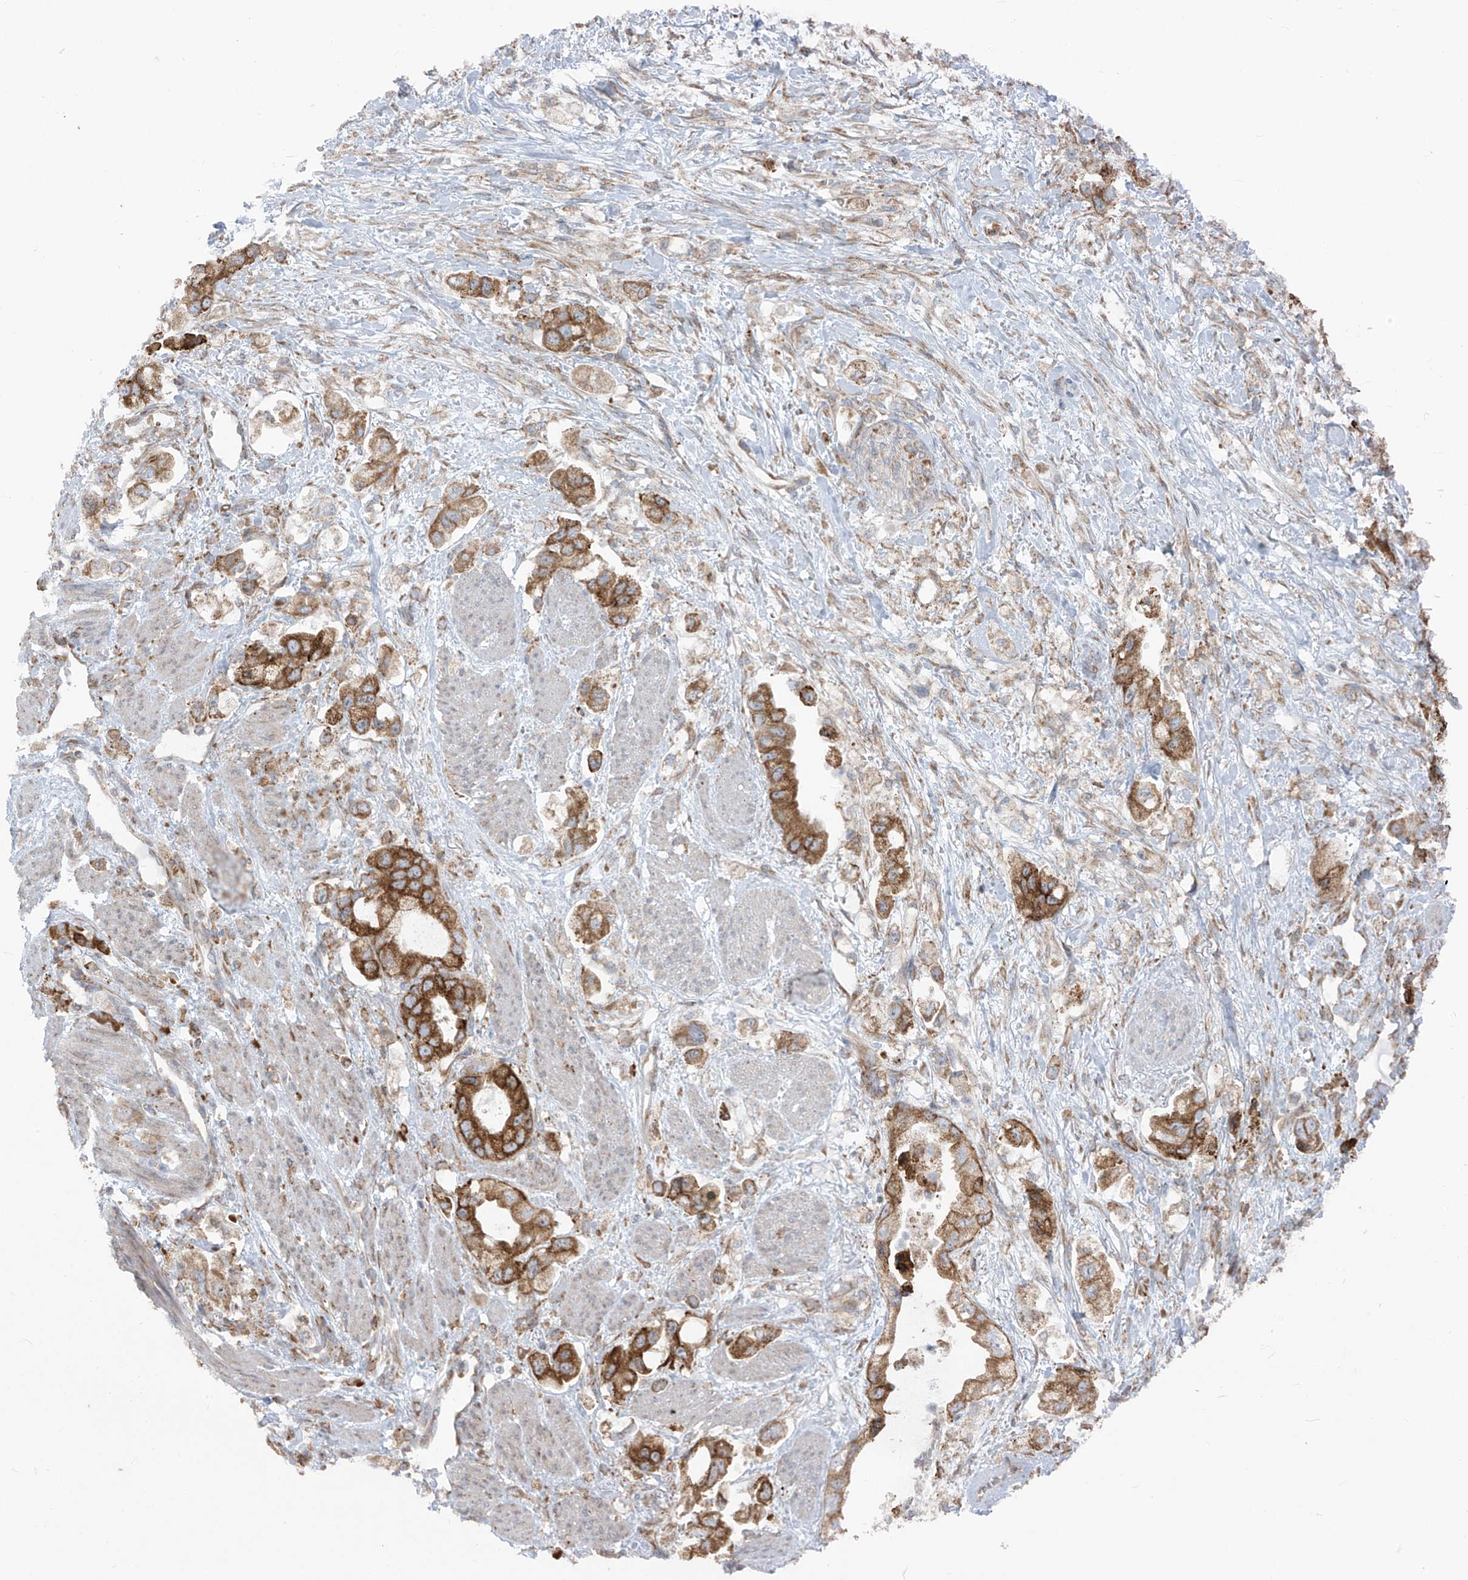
{"staining": {"intensity": "strong", "quantity": ">75%", "location": "cytoplasmic/membranous"}, "tissue": "stomach cancer", "cell_type": "Tumor cells", "image_type": "cancer", "snomed": [{"axis": "morphology", "description": "Adenocarcinoma, NOS"}, {"axis": "topography", "description": "Stomach"}], "caption": "This is an image of immunohistochemistry staining of adenocarcinoma (stomach), which shows strong positivity in the cytoplasmic/membranous of tumor cells.", "gene": "KATNIP", "patient": {"sex": "male", "age": 62}}